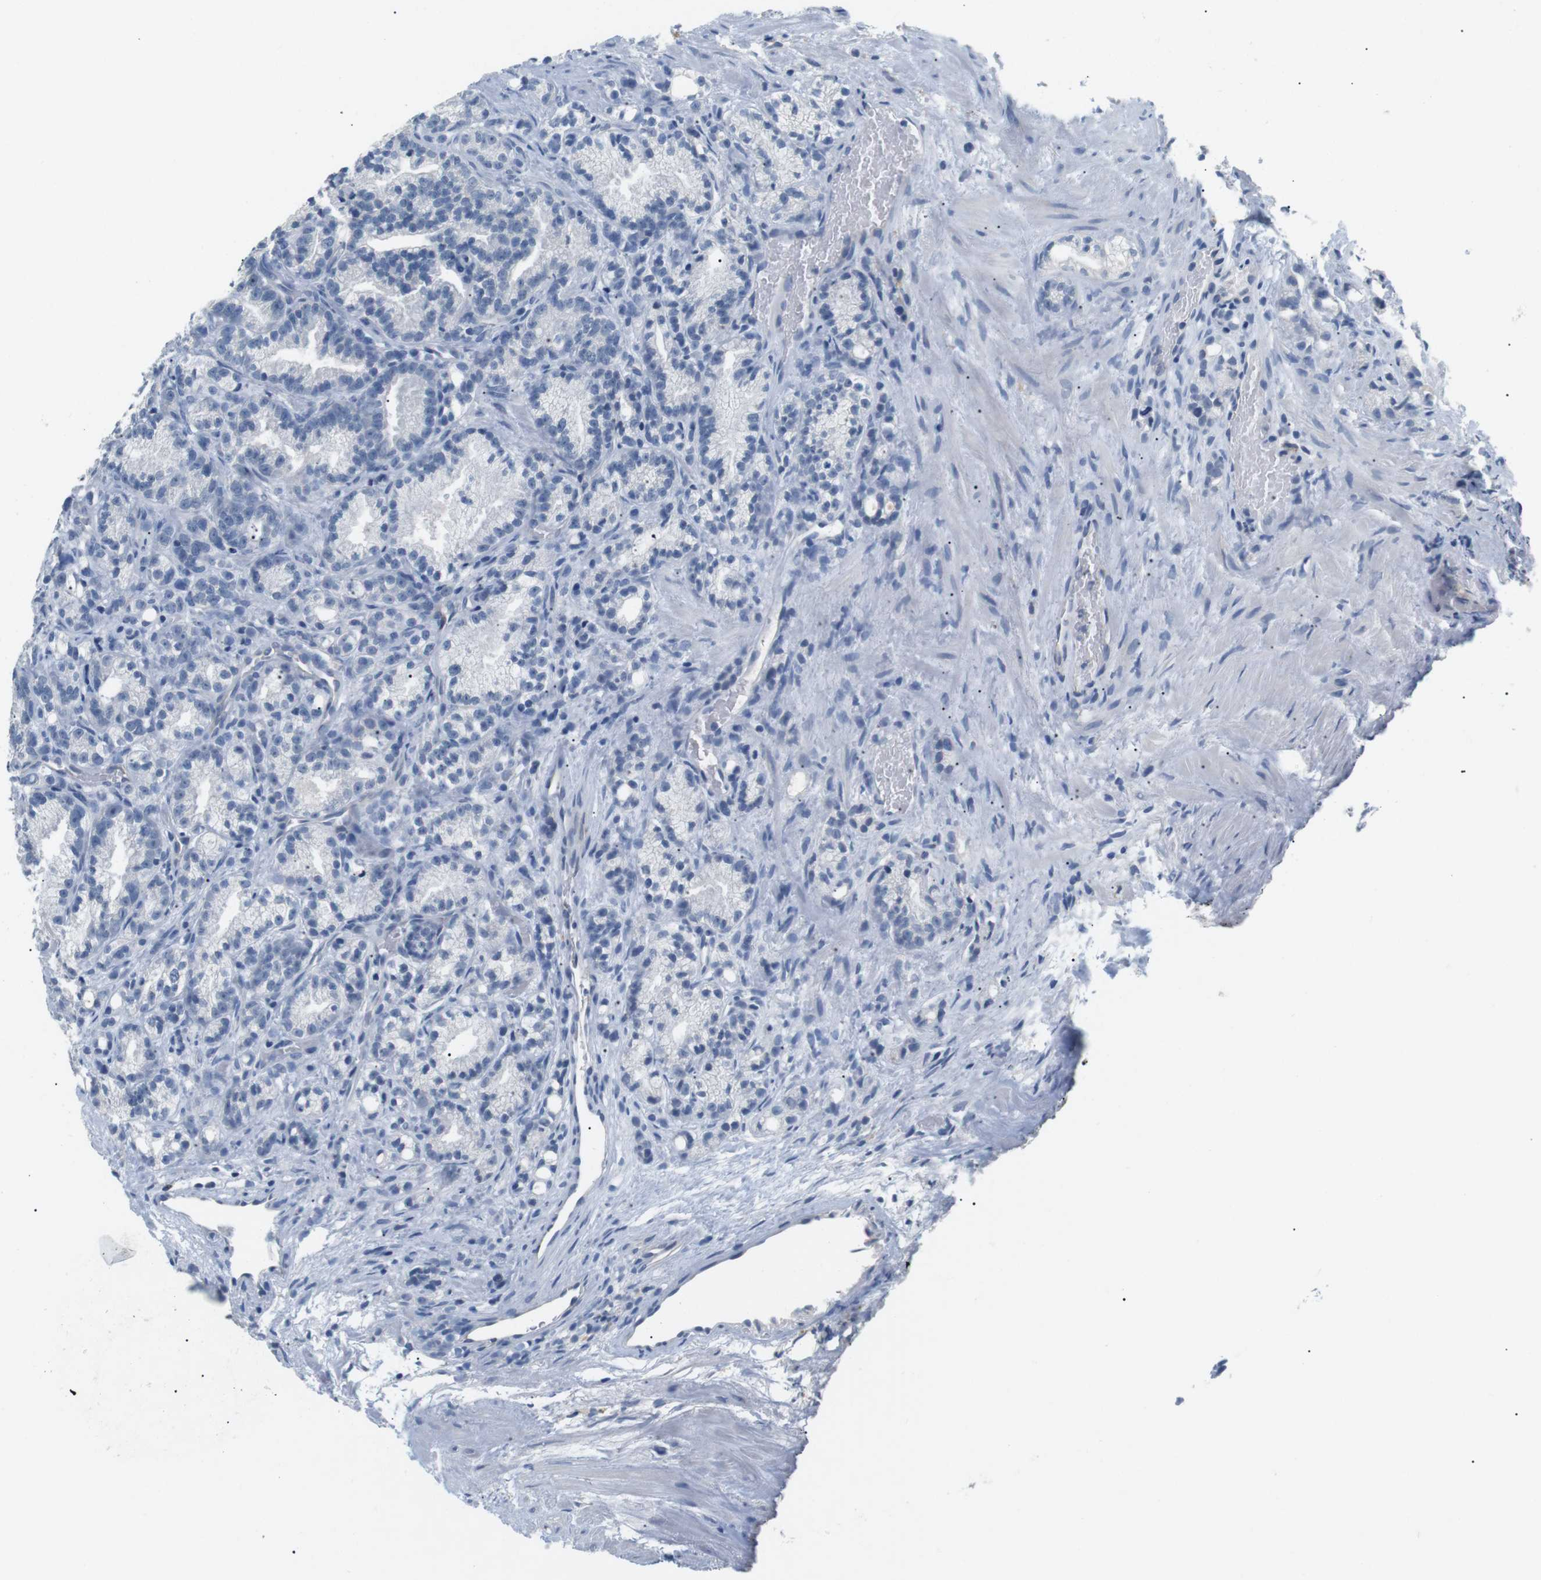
{"staining": {"intensity": "negative", "quantity": "none", "location": "none"}, "tissue": "prostate cancer", "cell_type": "Tumor cells", "image_type": "cancer", "snomed": [{"axis": "morphology", "description": "Adenocarcinoma, Low grade"}, {"axis": "topography", "description": "Prostate"}], "caption": "Protein analysis of prostate cancer reveals no significant positivity in tumor cells.", "gene": "FCGRT", "patient": {"sex": "male", "age": 89}}